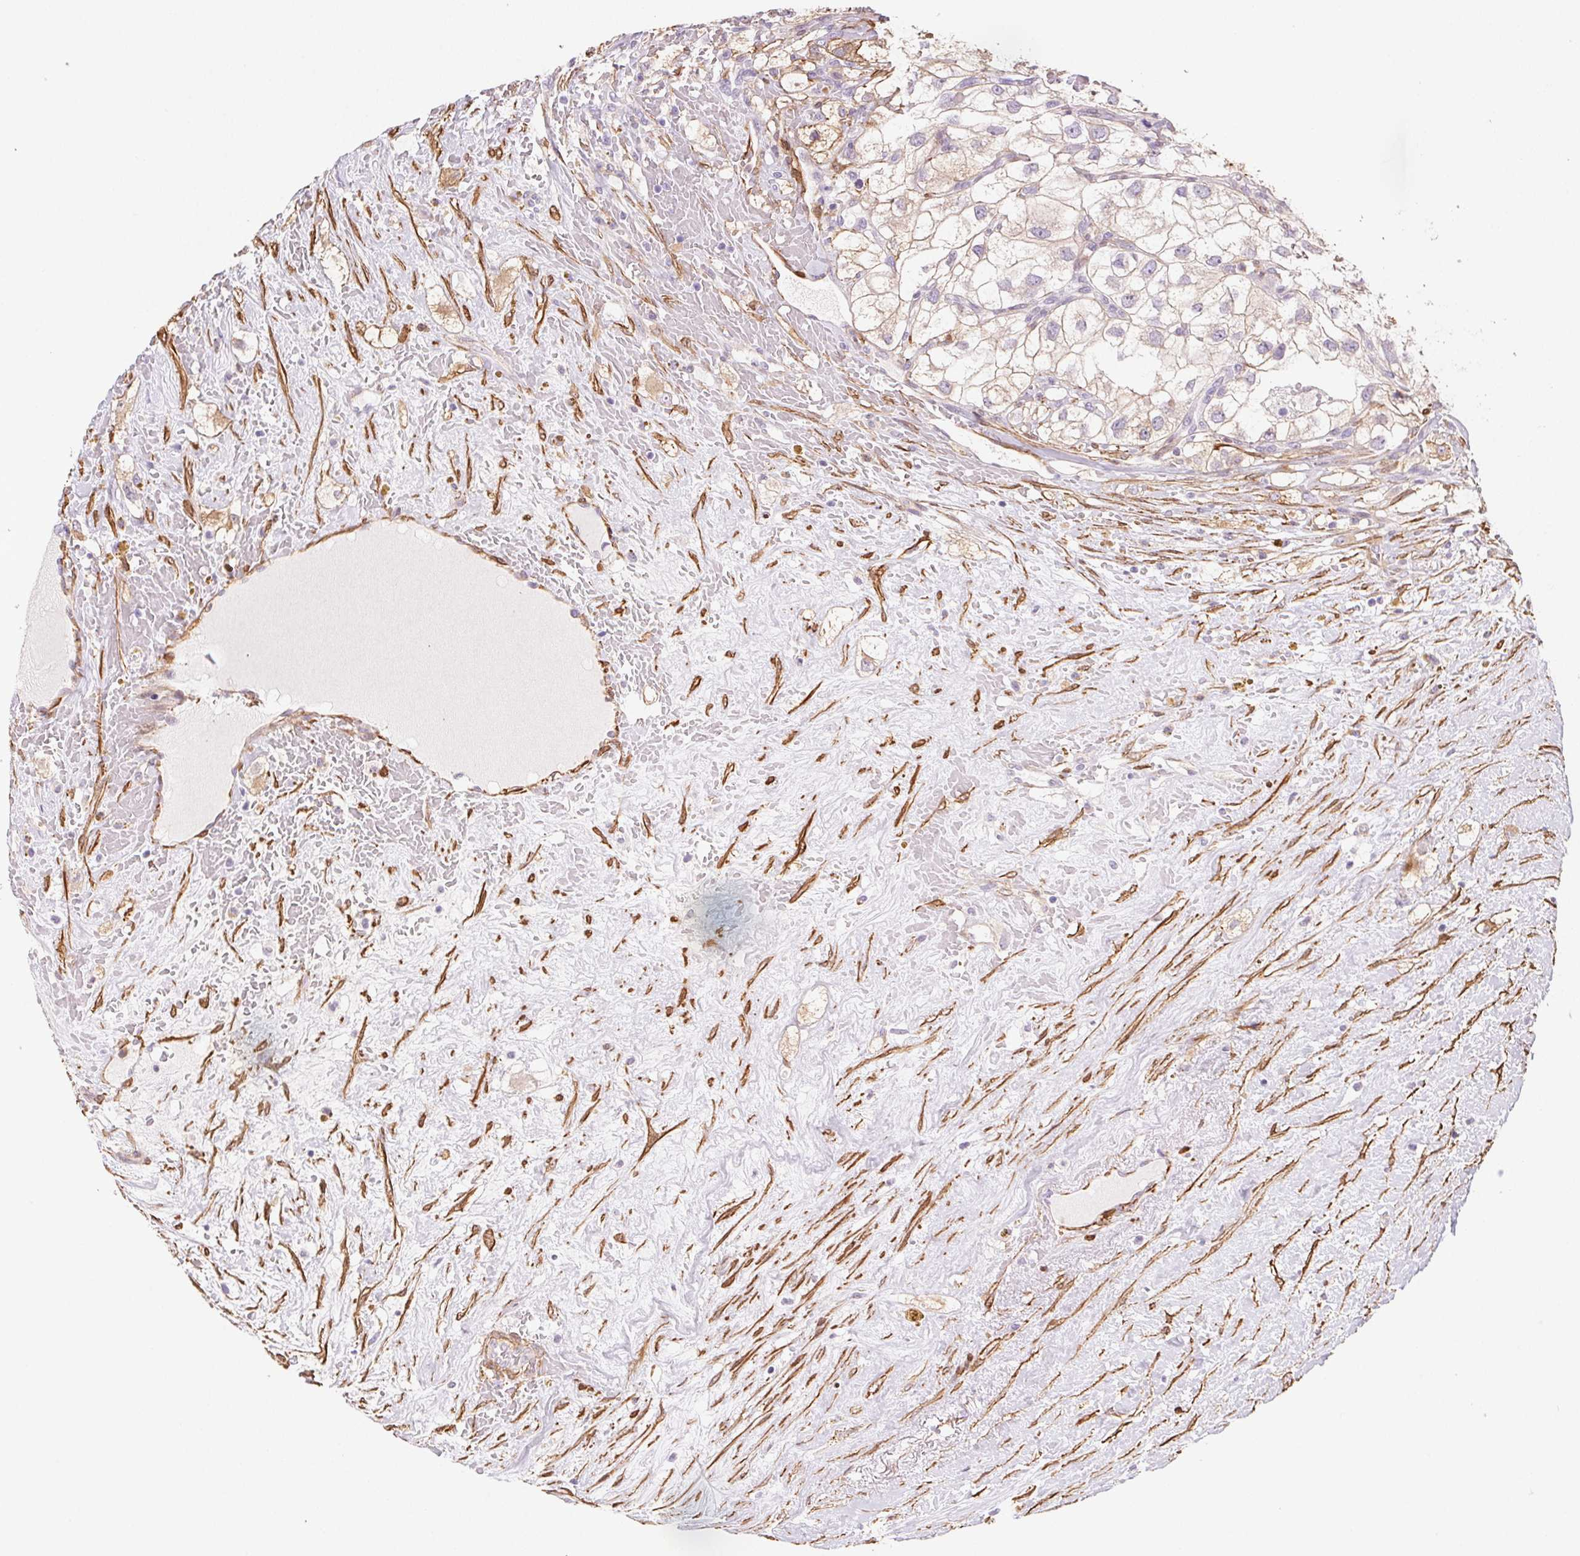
{"staining": {"intensity": "weak", "quantity": "<25%", "location": "cytoplasmic/membranous"}, "tissue": "renal cancer", "cell_type": "Tumor cells", "image_type": "cancer", "snomed": [{"axis": "morphology", "description": "Adenocarcinoma, NOS"}, {"axis": "topography", "description": "Kidney"}], "caption": "Immunohistochemistry (IHC) image of neoplastic tissue: adenocarcinoma (renal) stained with DAB (3,3'-diaminobenzidine) shows no significant protein positivity in tumor cells.", "gene": "GPX8", "patient": {"sex": "male", "age": 59}}